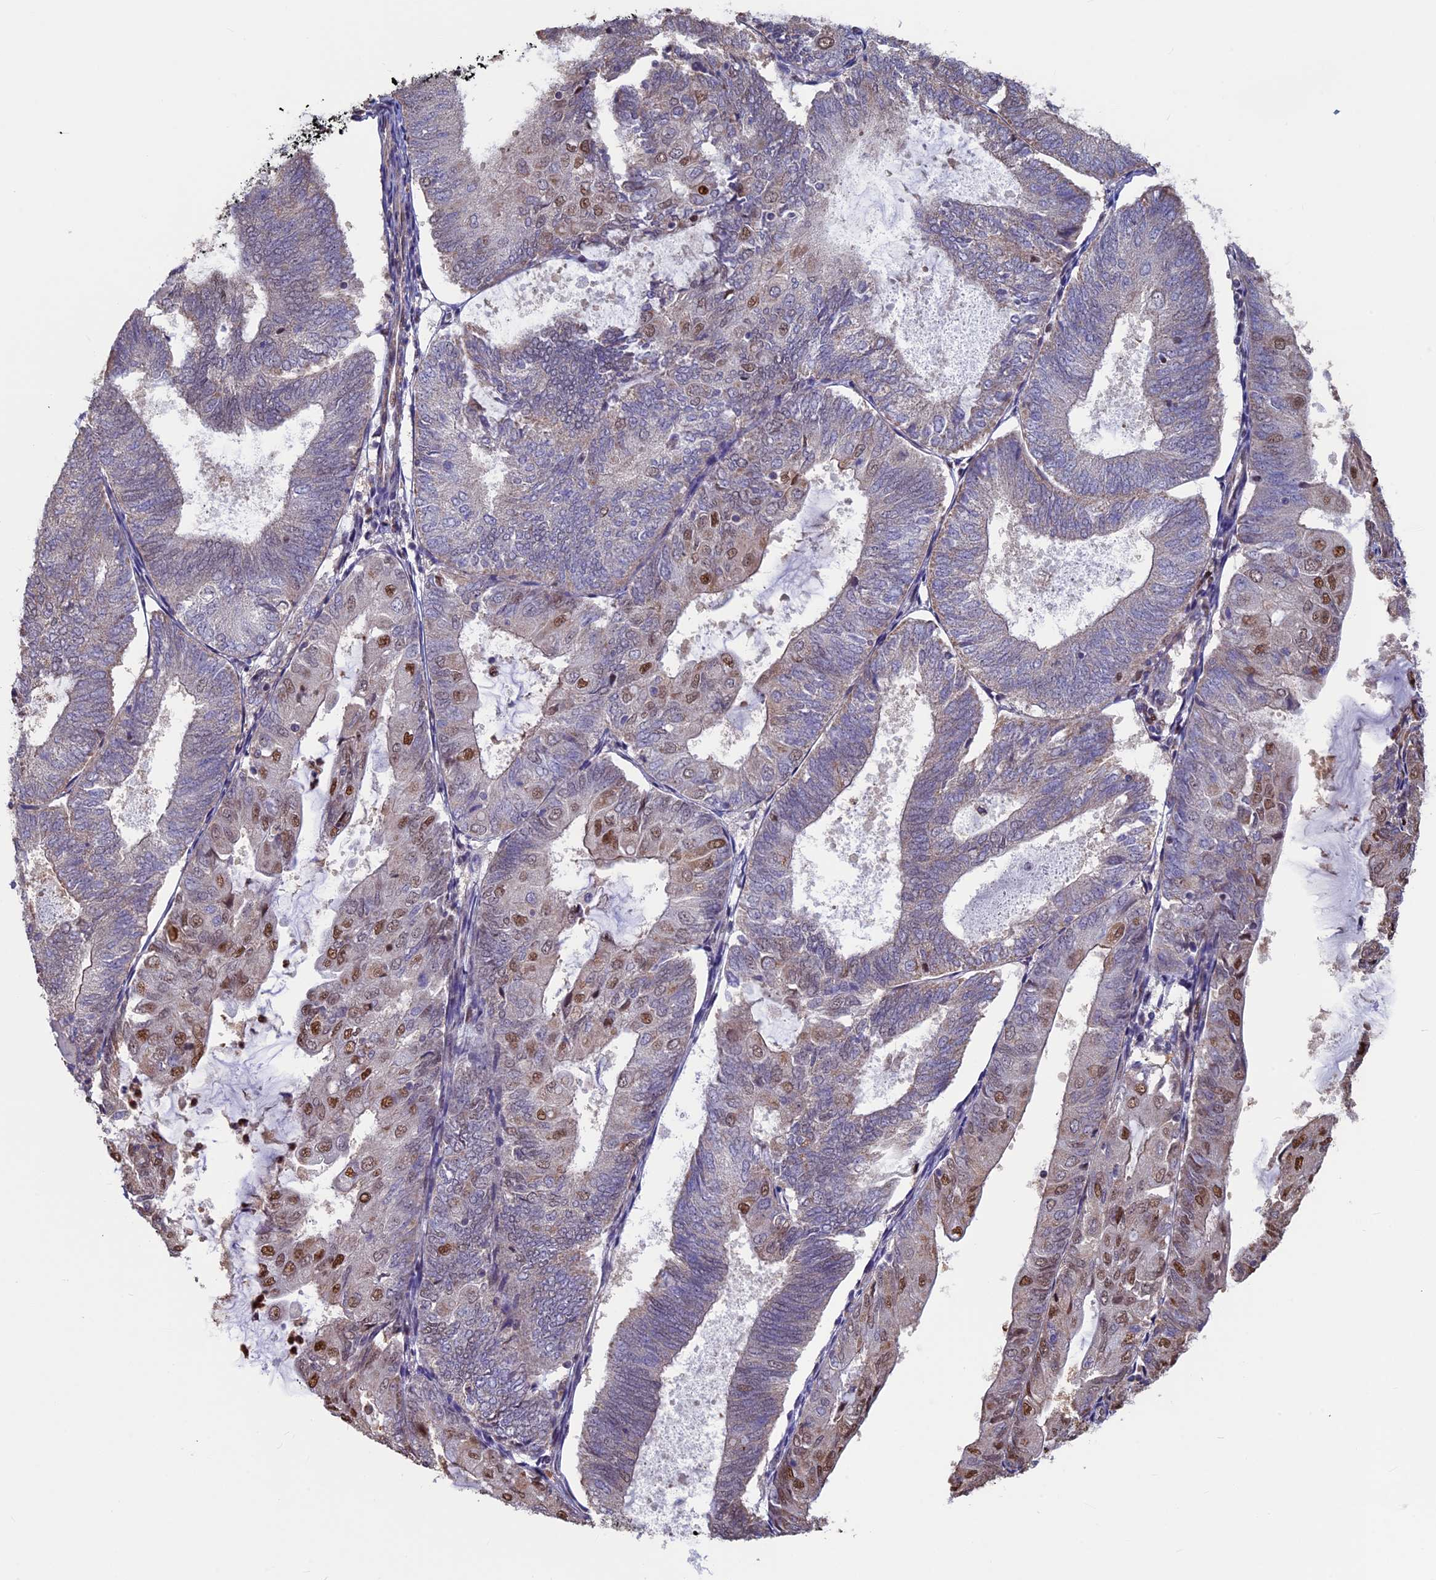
{"staining": {"intensity": "moderate", "quantity": "<25%", "location": "nuclear"}, "tissue": "endometrial cancer", "cell_type": "Tumor cells", "image_type": "cancer", "snomed": [{"axis": "morphology", "description": "Adenocarcinoma, NOS"}, {"axis": "topography", "description": "Endometrium"}], "caption": "A low amount of moderate nuclear staining is identified in about <25% of tumor cells in endometrial cancer tissue.", "gene": "ACSS1", "patient": {"sex": "female", "age": 81}}